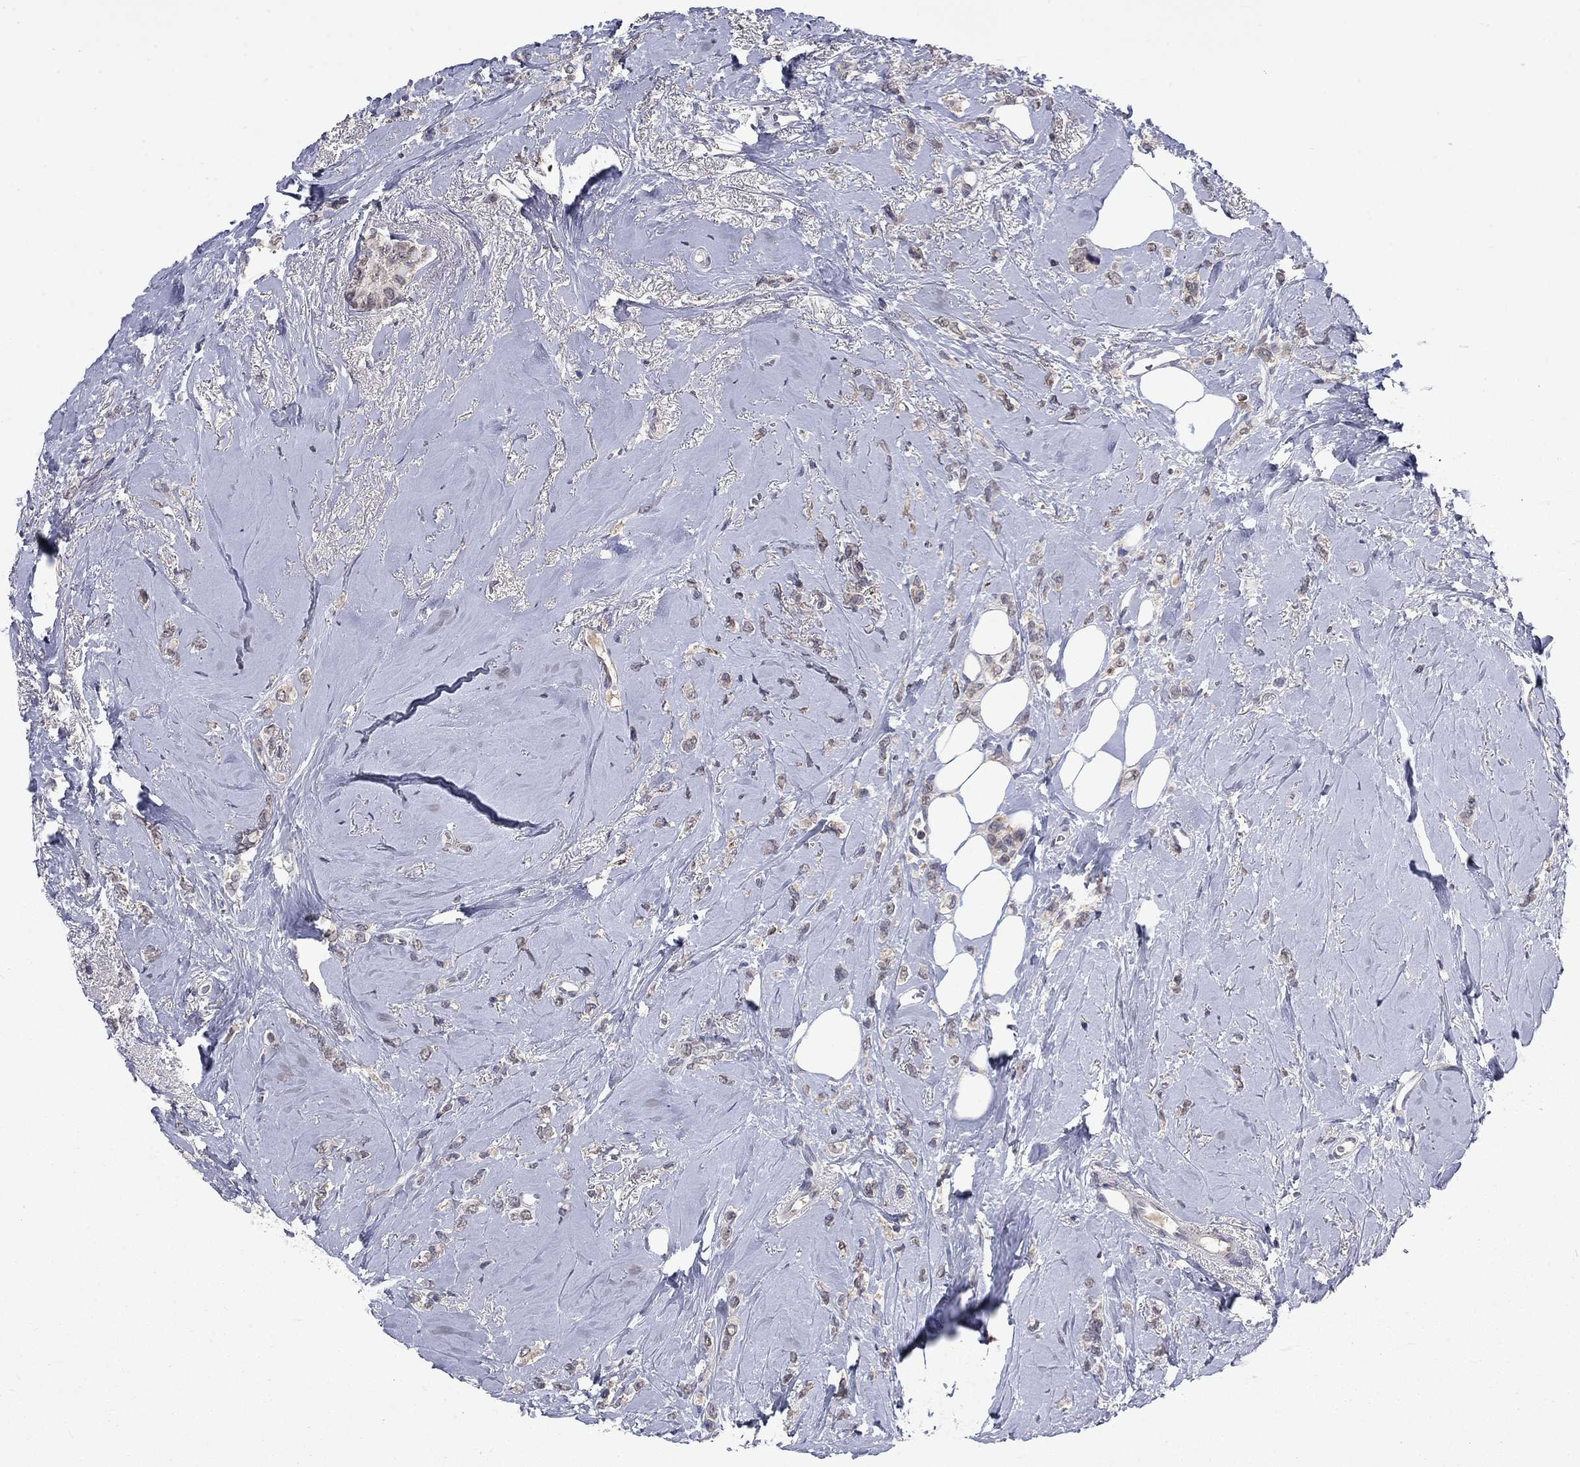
{"staining": {"intensity": "weak", "quantity": "<25%", "location": "cytoplasmic/membranous"}, "tissue": "breast cancer", "cell_type": "Tumor cells", "image_type": "cancer", "snomed": [{"axis": "morphology", "description": "Lobular carcinoma"}, {"axis": "topography", "description": "Breast"}], "caption": "This is an immunohistochemistry image of breast cancer. There is no expression in tumor cells.", "gene": "SPATA33", "patient": {"sex": "female", "age": 66}}